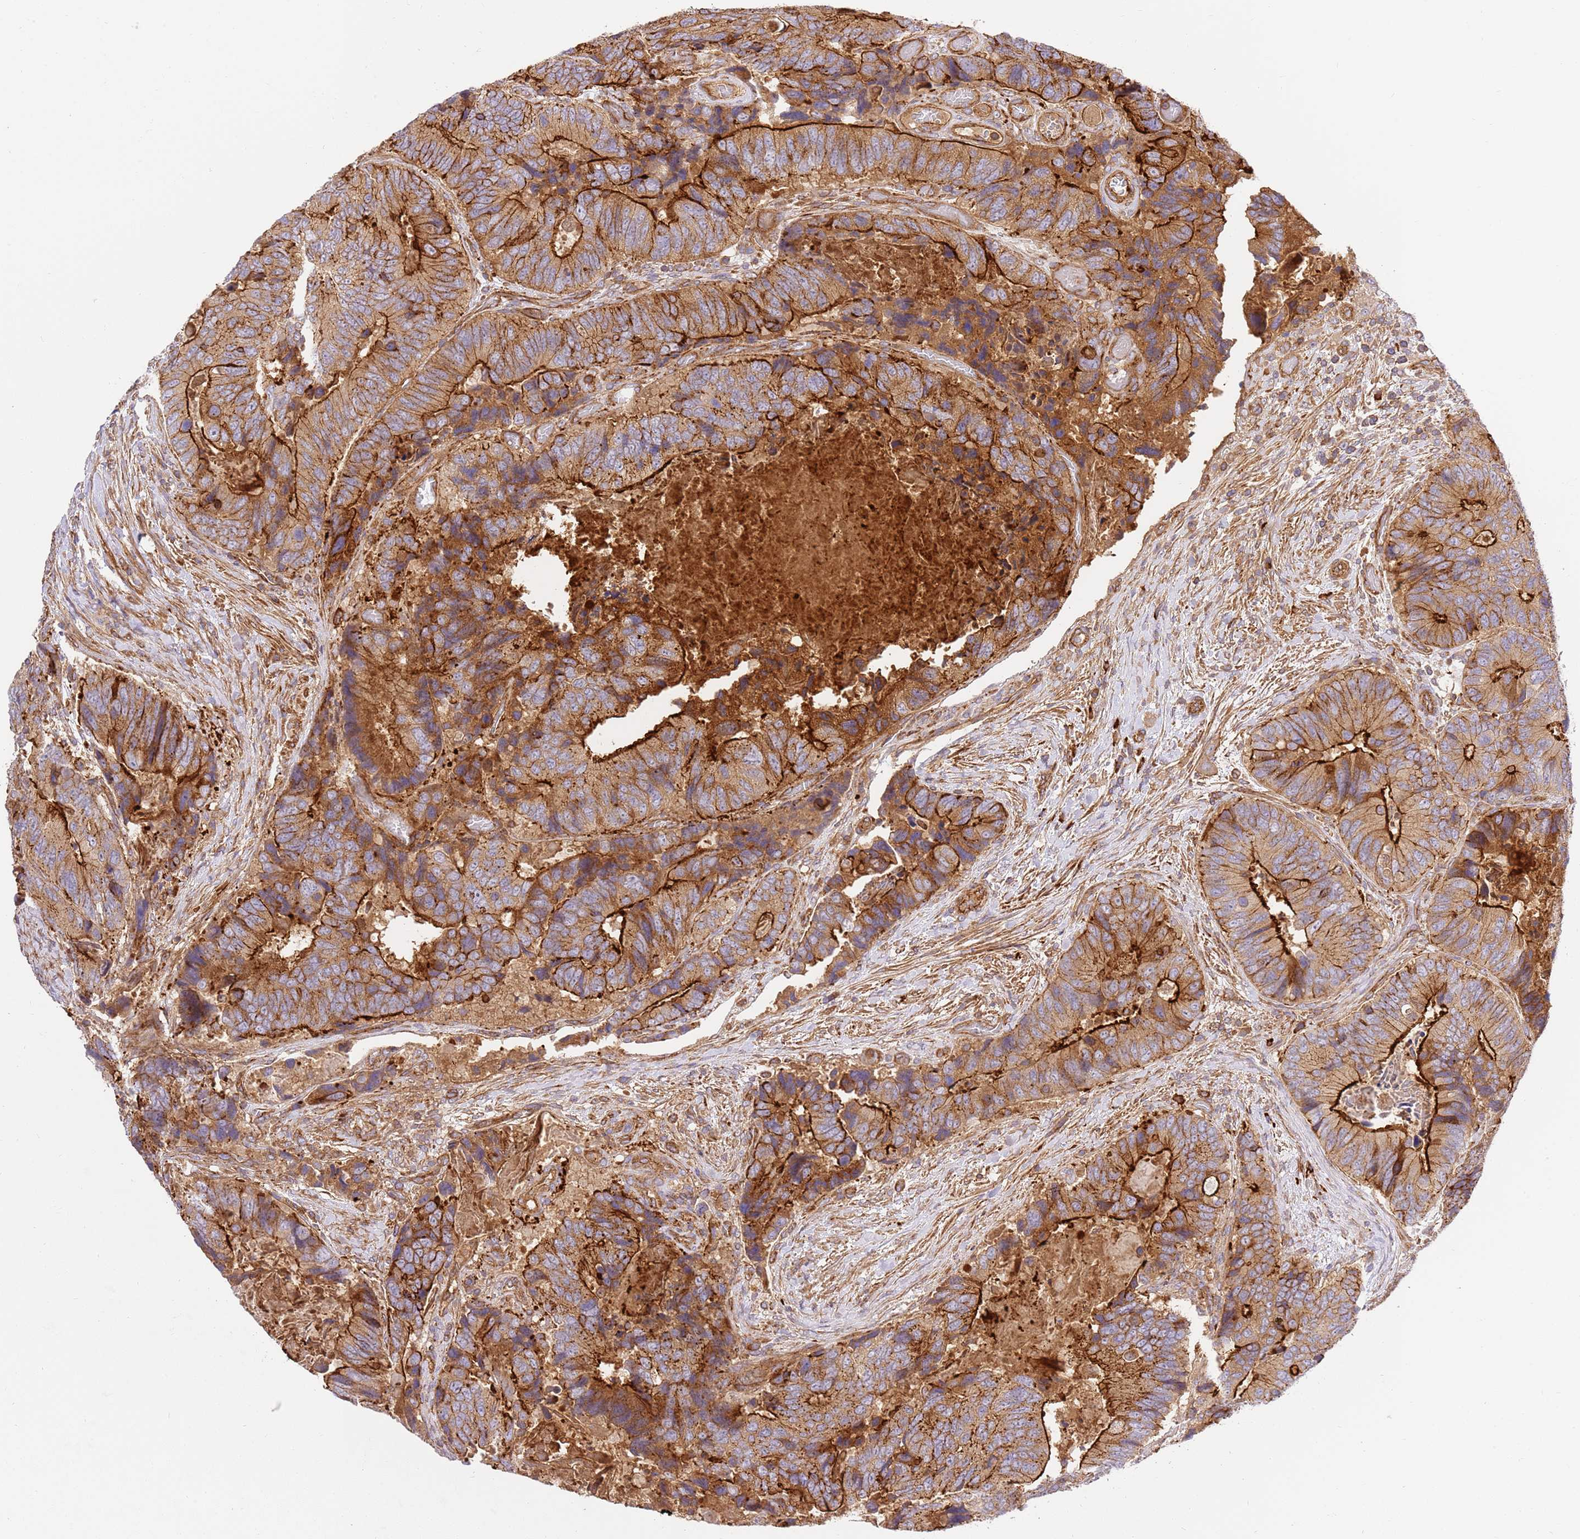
{"staining": {"intensity": "strong", "quantity": ">75%", "location": "cytoplasmic/membranous"}, "tissue": "colorectal cancer", "cell_type": "Tumor cells", "image_type": "cancer", "snomed": [{"axis": "morphology", "description": "Adenocarcinoma, NOS"}, {"axis": "topography", "description": "Colon"}], "caption": "Immunohistochemical staining of human colorectal adenocarcinoma reveals strong cytoplasmic/membranous protein positivity in about >75% of tumor cells.", "gene": "EFCAB8", "patient": {"sex": "male", "age": 84}}